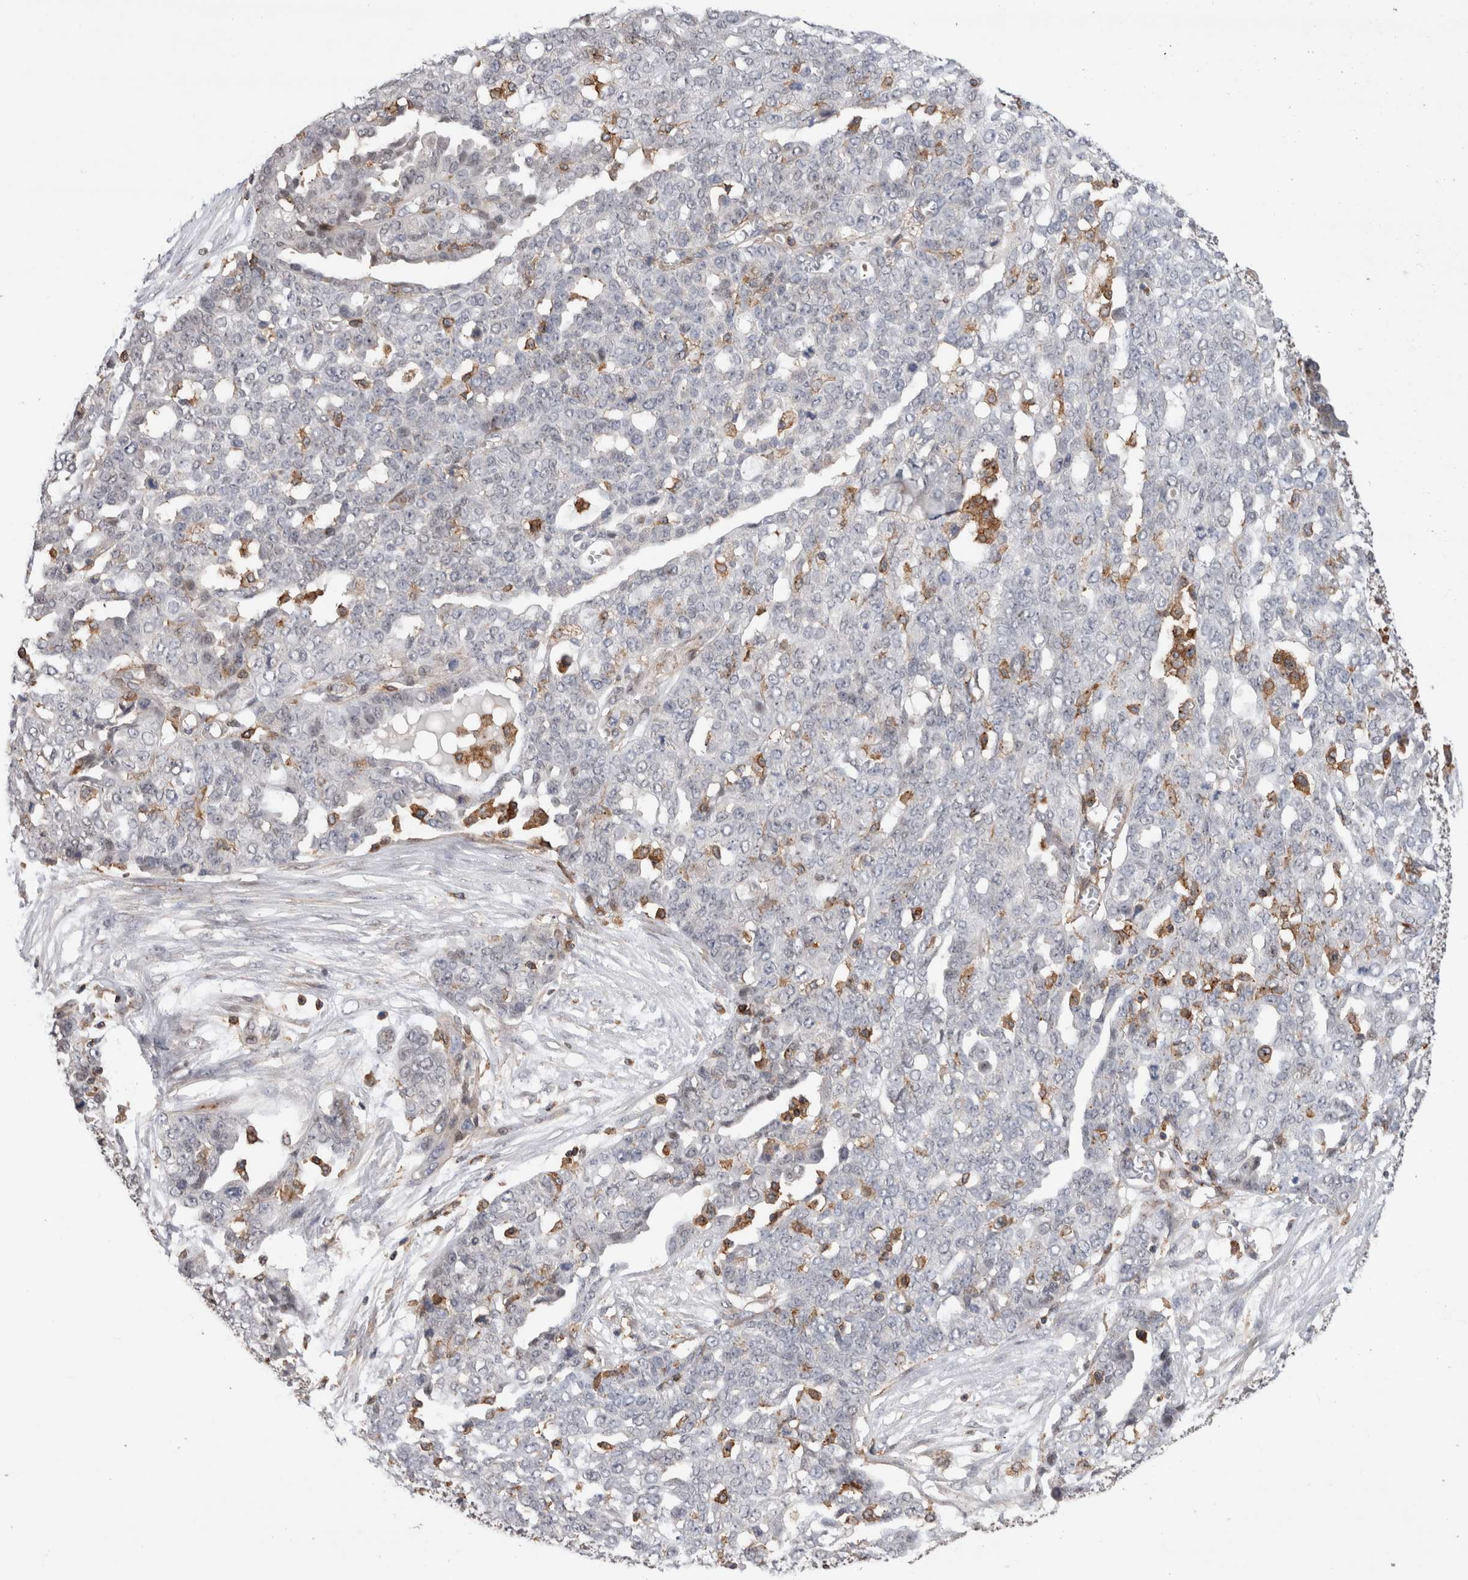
{"staining": {"intensity": "negative", "quantity": "none", "location": "none"}, "tissue": "ovarian cancer", "cell_type": "Tumor cells", "image_type": "cancer", "snomed": [{"axis": "morphology", "description": "Cystadenocarcinoma, serous, NOS"}, {"axis": "topography", "description": "Soft tissue"}, {"axis": "topography", "description": "Ovary"}], "caption": "A high-resolution micrograph shows immunohistochemistry staining of serous cystadenocarcinoma (ovarian), which reveals no significant staining in tumor cells.", "gene": "CCDC88B", "patient": {"sex": "female", "age": 57}}